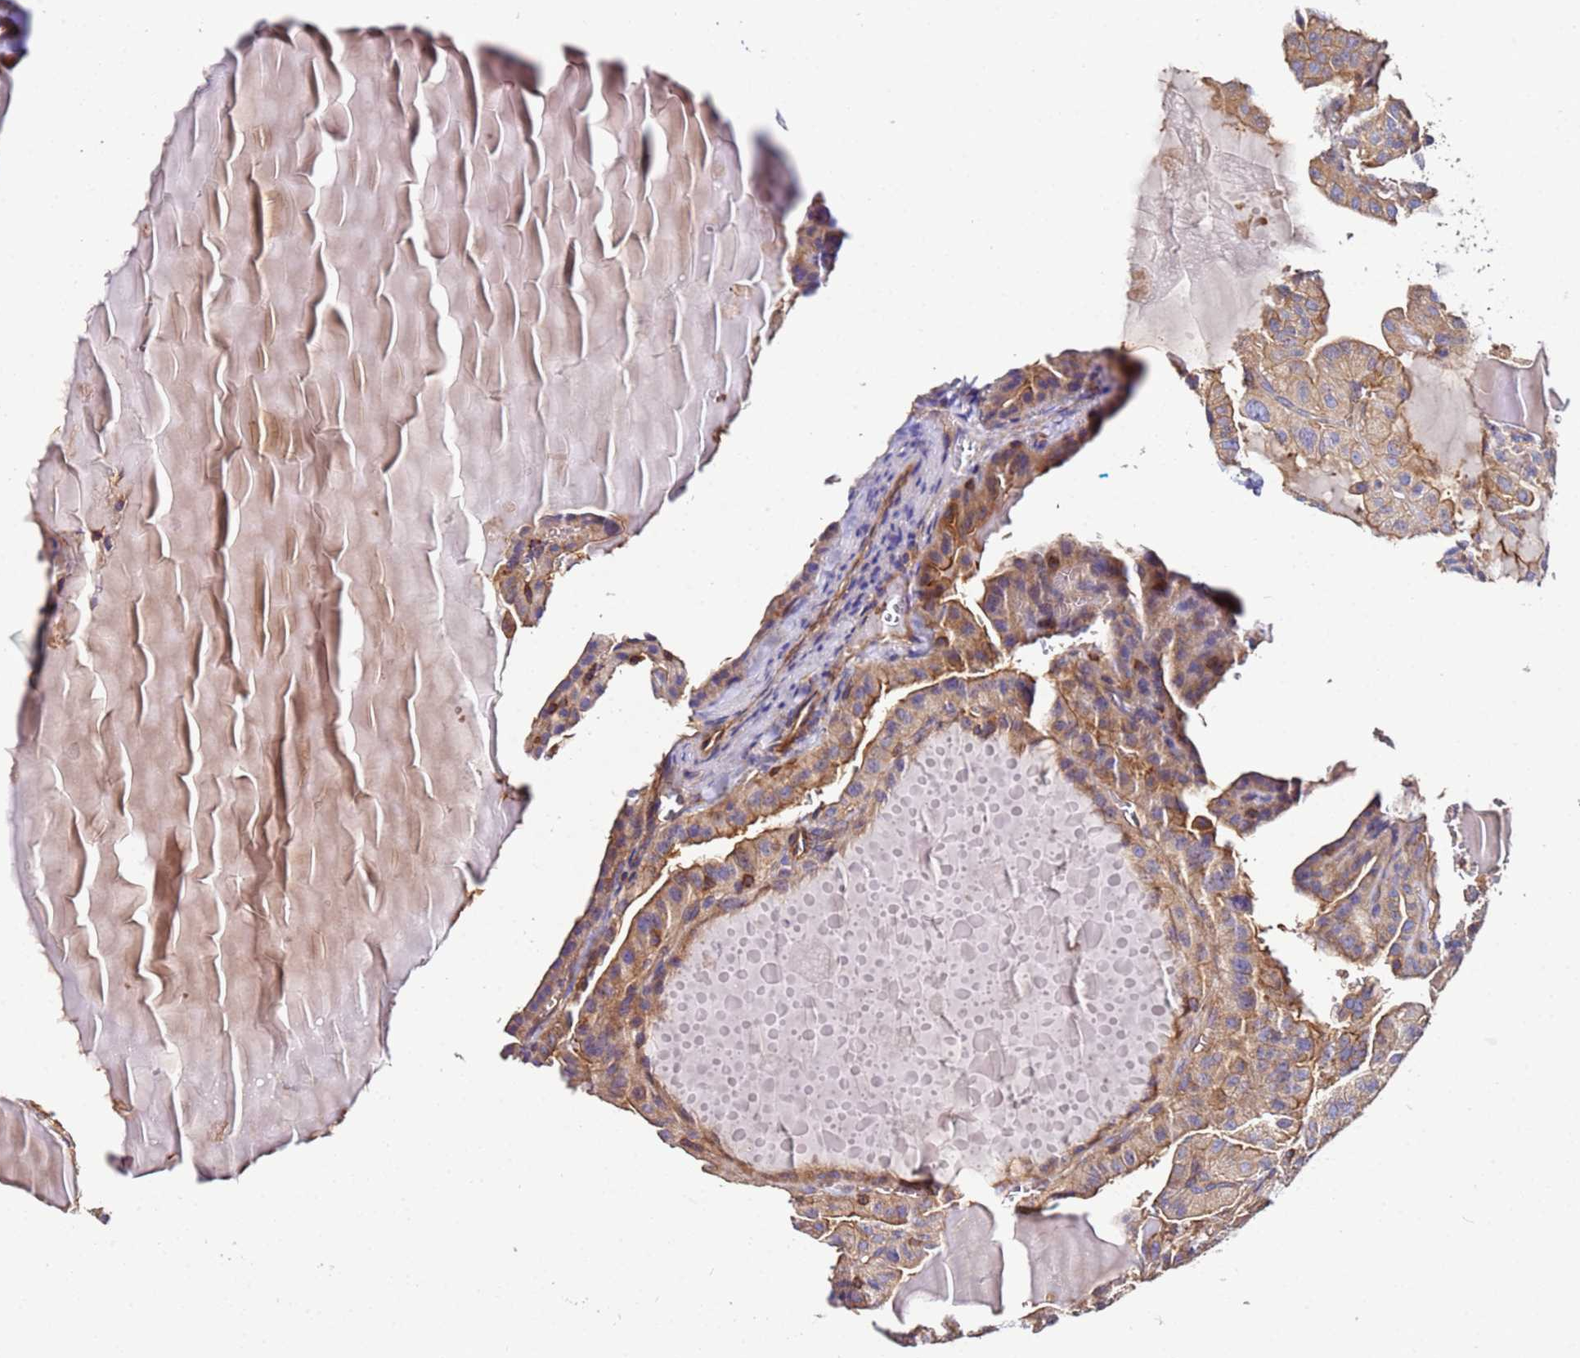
{"staining": {"intensity": "moderate", "quantity": "25%-75%", "location": "cytoplasmic/membranous"}, "tissue": "thyroid cancer", "cell_type": "Tumor cells", "image_type": "cancer", "snomed": [{"axis": "morphology", "description": "Papillary adenocarcinoma, NOS"}, {"axis": "topography", "description": "Thyroid gland"}], "caption": "Brown immunohistochemical staining in human papillary adenocarcinoma (thyroid) shows moderate cytoplasmic/membranous positivity in about 25%-75% of tumor cells.", "gene": "POTEE", "patient": {"sex": "male", "age": 52}}